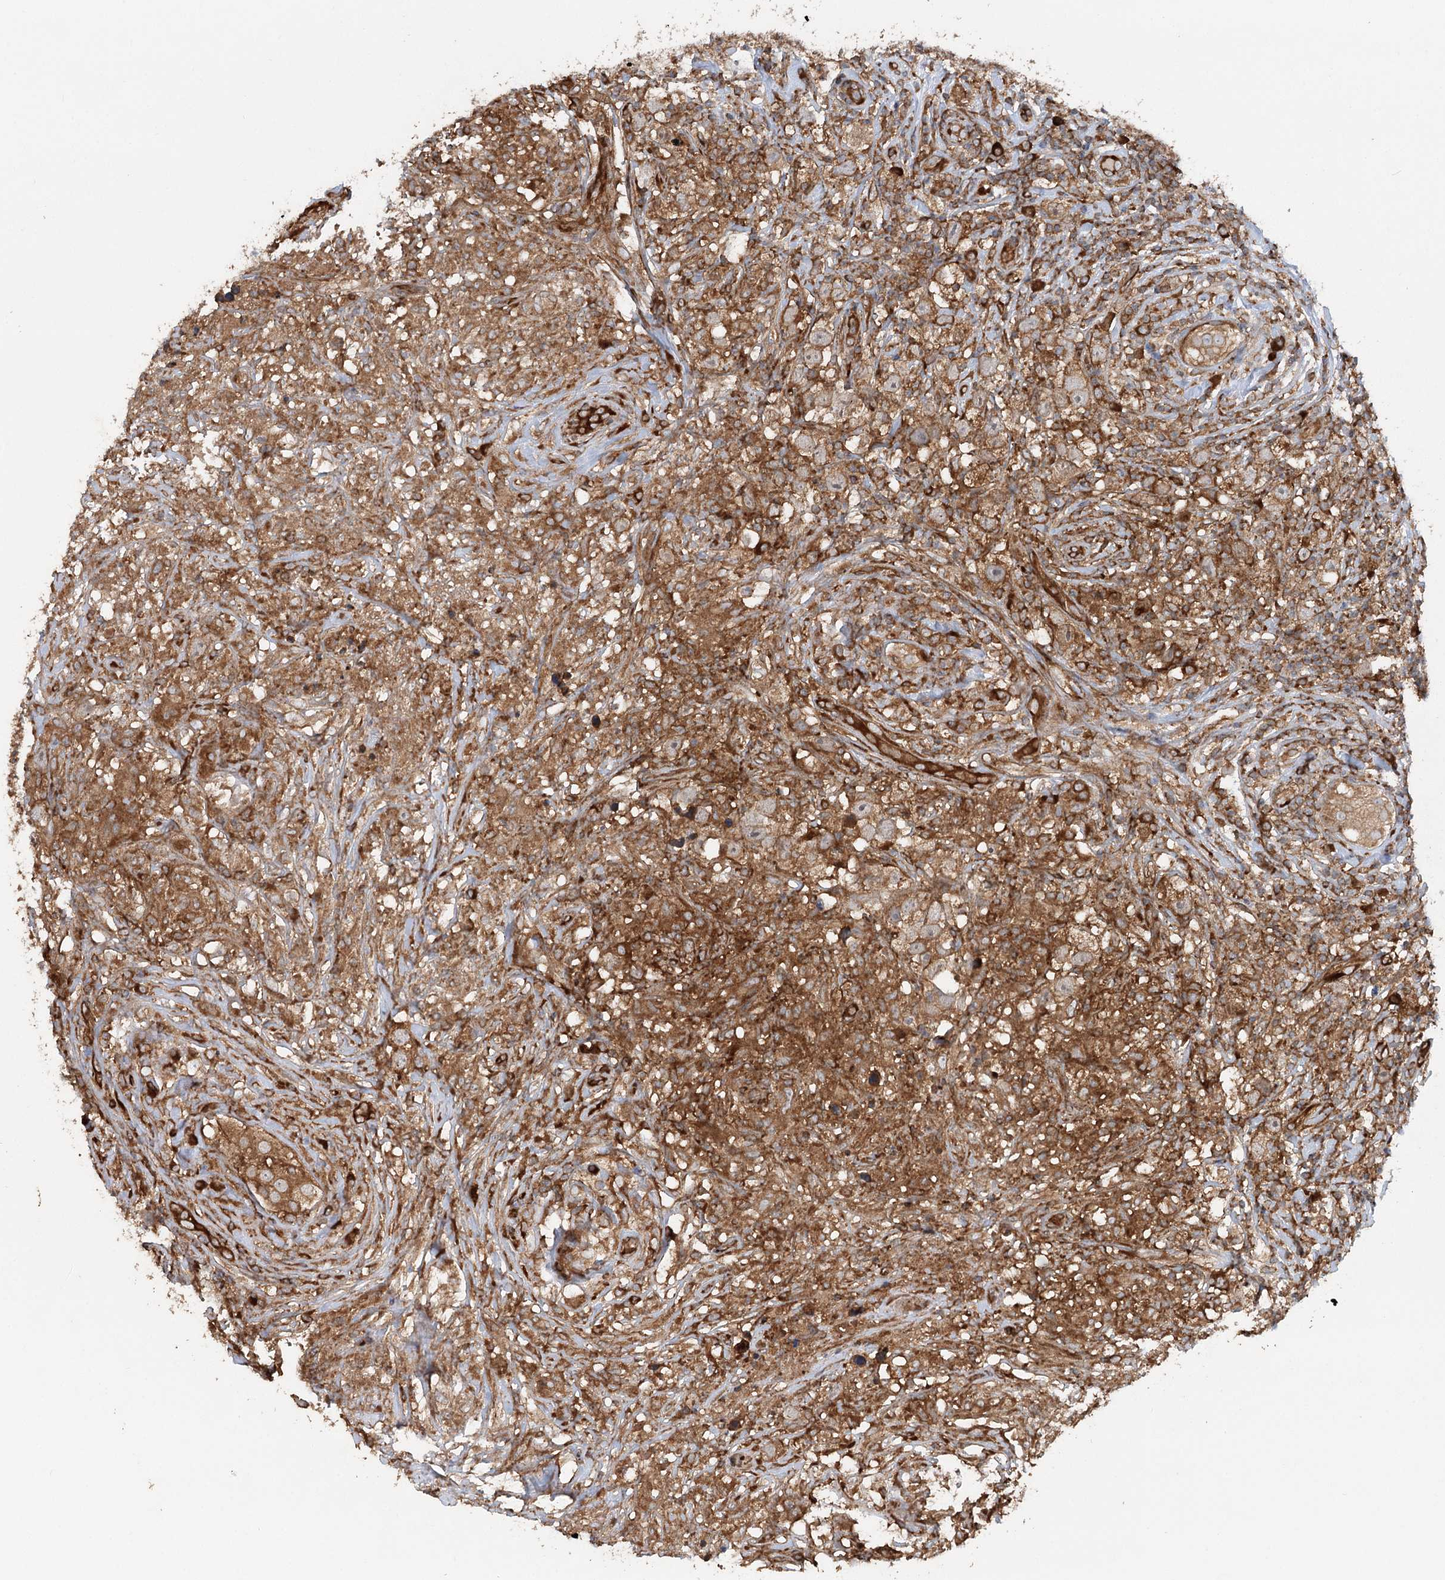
{"staining": {"intensity": "moderate", "quantity": ">75%", "location": "cytoplasmic/membranous"}, "tissue": "testis cancer", "cell_type": "Tumor cells", "image_type": "cancer", "snomed": [{"axis": "morphology", "description": "Seminoma, NOS"}, {"axis": "topography", "description": "Testis"}], "caption": "This is a micrograph of immunohistochemistry (IHC) staining of testis cancer, which shows moderate expression in the cytoplasmic/membranous of tumor cells.", "gene": "PAIP2", "patient": {"sex": "male", "age": 49}}